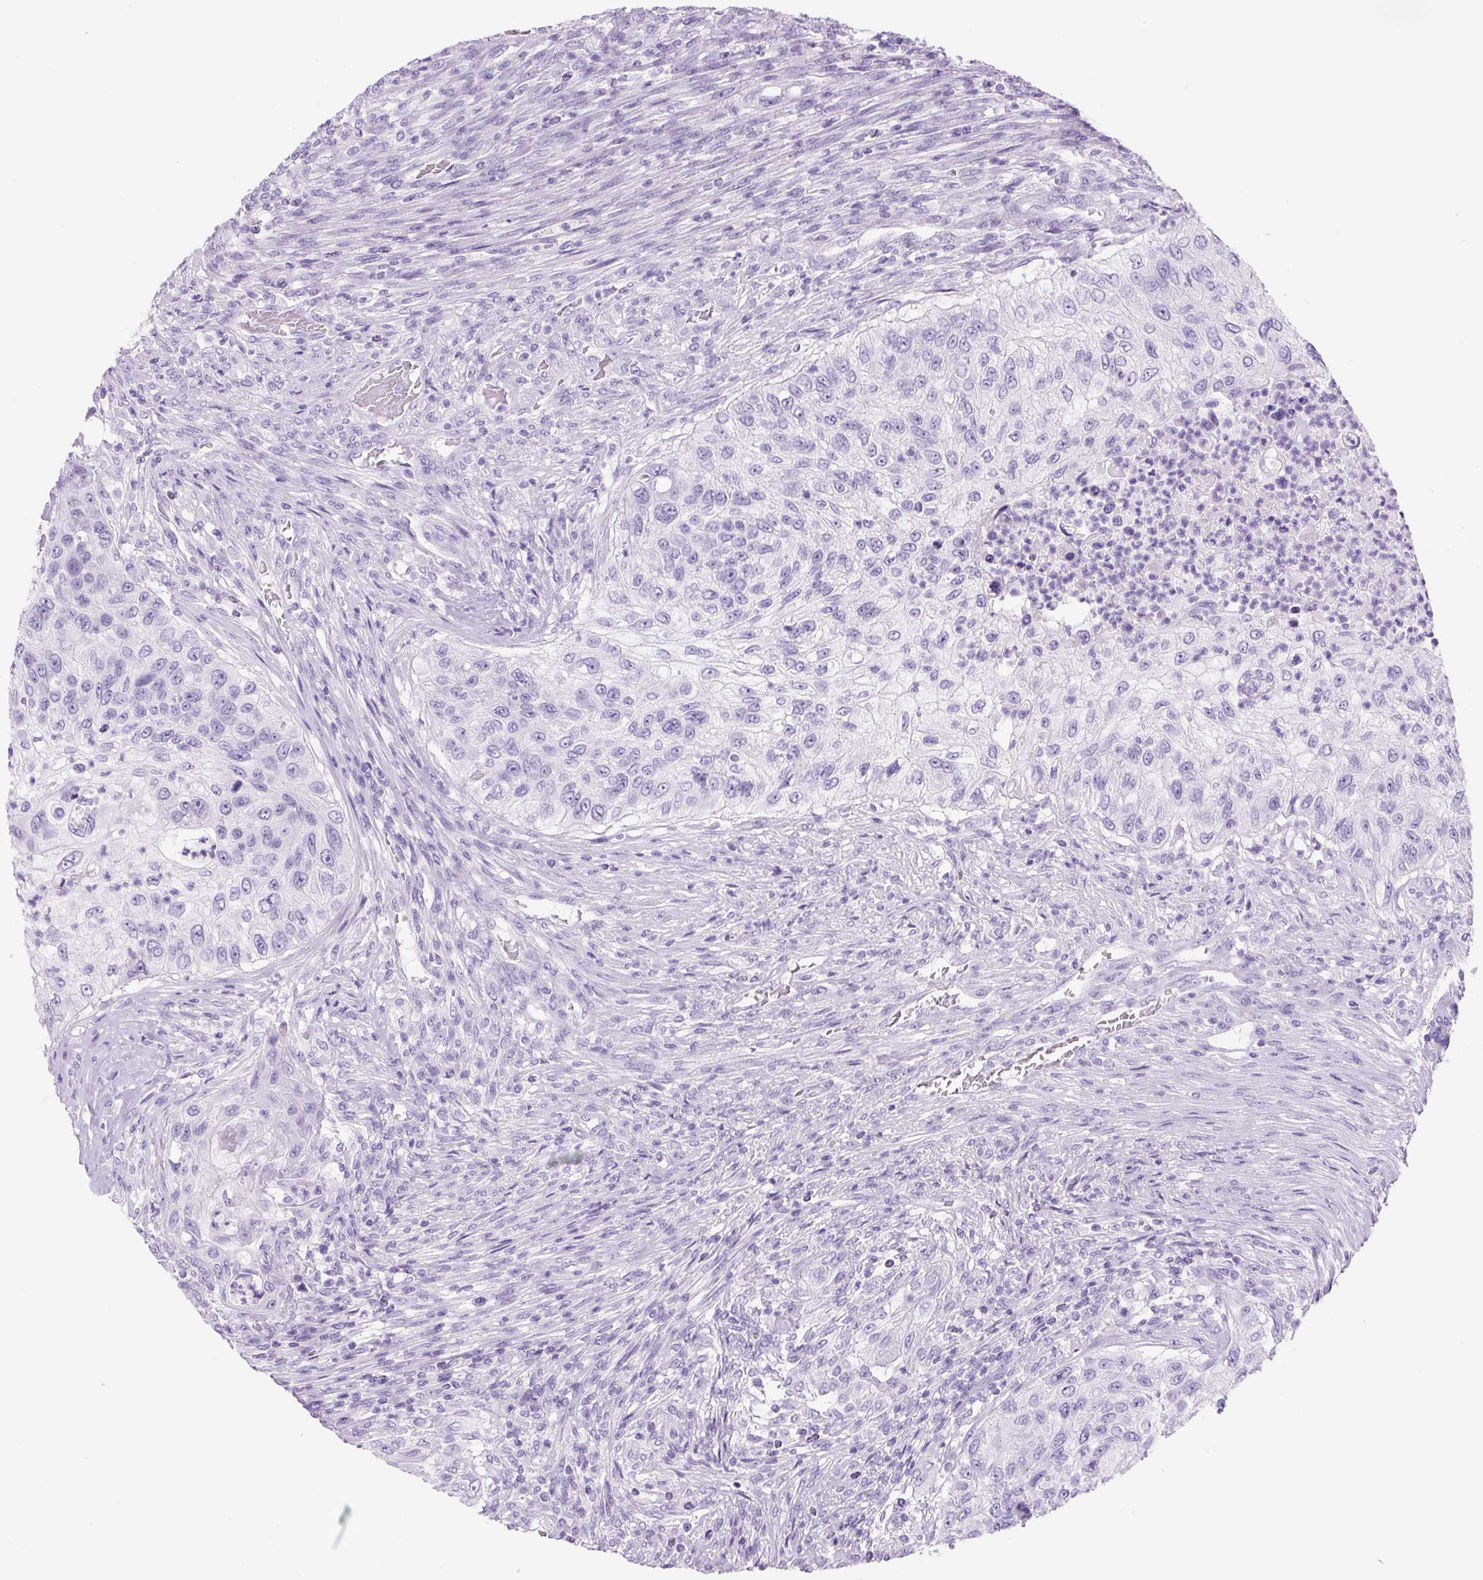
{"staining": {"intensity": "negative", "quantity": "none", "location": "none"}, "tissue": "urothelial cancer", "cell_type": "Tumor cells", "image_type": "cancer", "snomed": [{"axis": "morphology", "description": "Urothelial carcinoma, High grade"}, {"axis": "topography", "description": "Urinary bladder"}], "caption": "Tumor cells are negative for protein expression in human high-grade urothelial carcinoma.", "gene": "PRRT1", "patient": {"sex": "female", "age": 60}}